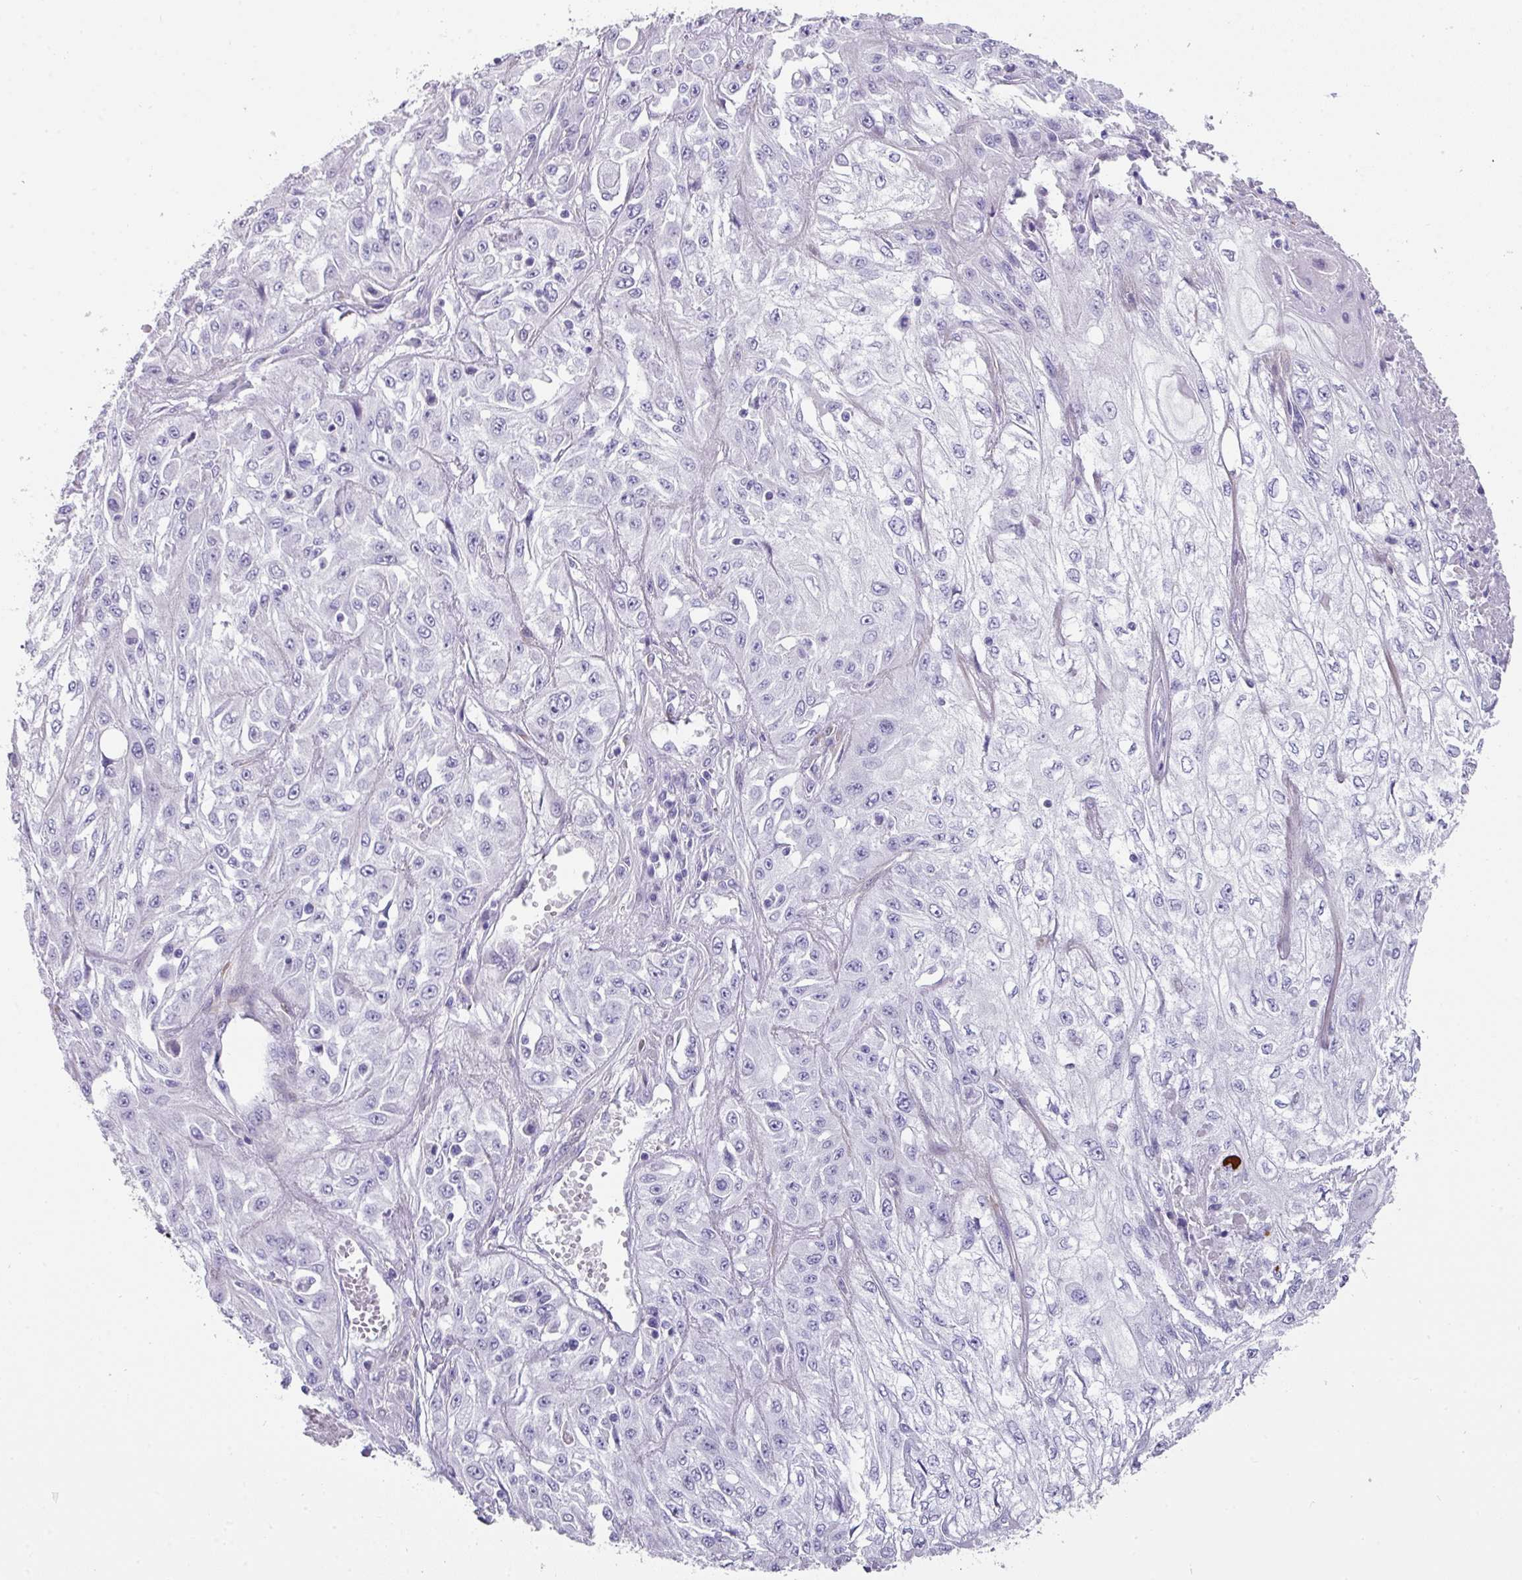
{"staining": {"intensity": "negative", "quantity": "none", "location": "none"}, "tissue": "skin cancer", "cell_type": "Tumor cells", "image_type": "cancer", "snomed": [{"axis": "morphology", "description": "Squamous cell carcinoma, NOS"}, {"axis": "morphology", "description": "Squamous cell carcinoma, metastatic, NOS"}, {"axis": "topography", "description": "Skin"}, {"axis": "topography", "description": "Lymph node"}], "caption": "This is an immunohistochemistry (IHC) photomicrograph of skin cancer (metastatic squamous cell carcinoma). There is no staining in tumor cells.", "gene": "ANKRD29", "patient": {"sex": "male", "age": 75}}